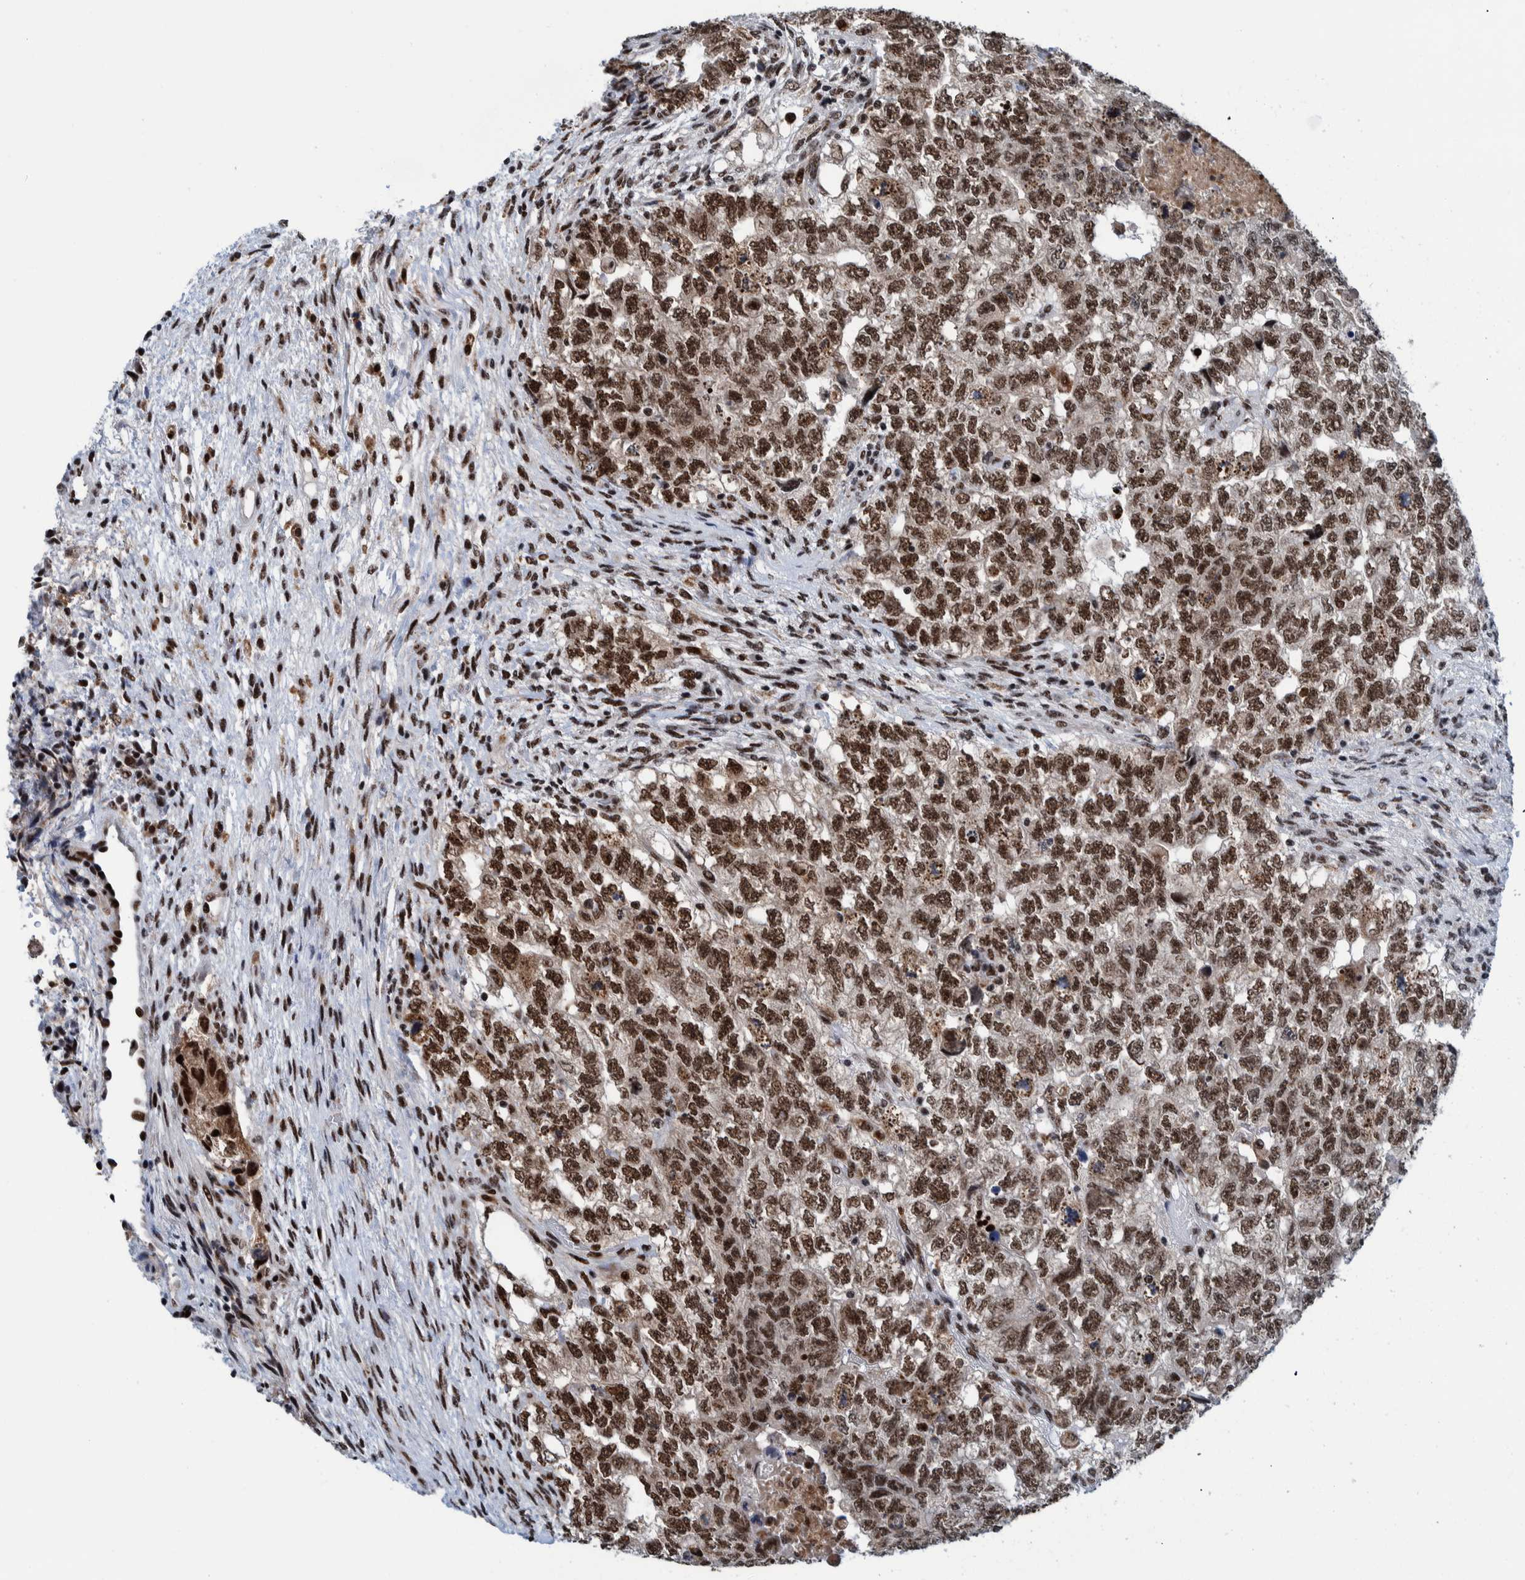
{"staining": {"intensity": "strong", "quantity": ">75%", "location": "nuclear"}, "tissue": "testis cancer", "cell_type": "Tumor cells", "image_type": "cancer", "snomed": [{"axis": "morphology", "description": "Carcinoma, Embryonal, NOS"}, {"axis": "topography", "description": "Testis"}], "caption": "Immunohistochemistry (DAB (3,3'-diaminobenzidine)) staining of embryonal carcinoma (testis) reveals strong nuclear protein staining in about >75% of tumor cells. (DAB (3,3'-diaminobenzidine) IHC, brown staining for protein, blue staining for nuclei).", "gene": "EFTUD2", "patient": {"sex": "male", "age": 36}}